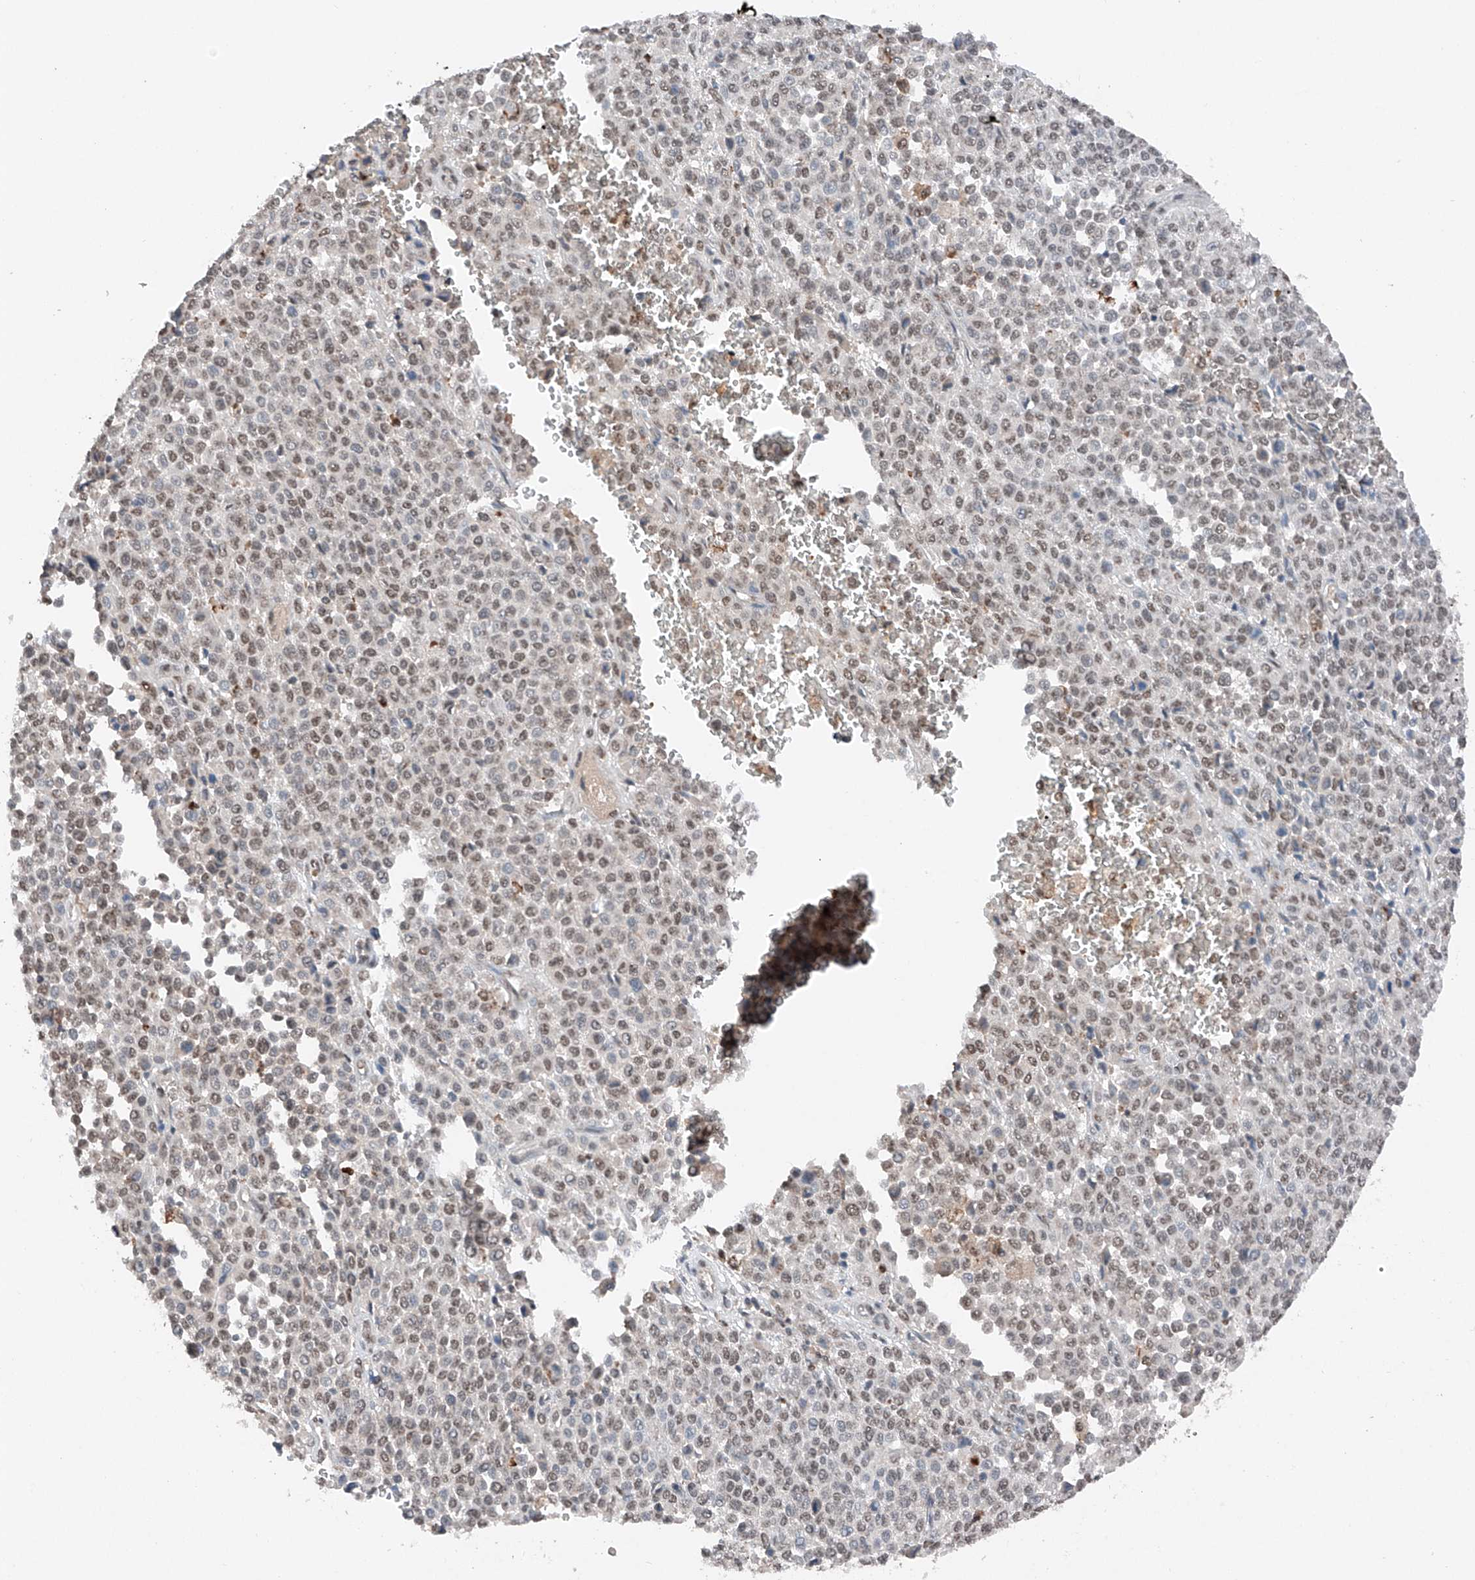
{"staining": {"intensity": "weak", "quantity": ">75%", "location": "nuclear"}, "tissue": "melanoma", "cell_type": "Tumor cells", "image_type": "cancer", "snomed": [{"axis": "morphology", "description": "Malignant melanoma, Metastatic site"}, {"axis": "topography", "description": "Pancreas"}], "caption": "DAB (3,3'-diaminobenzidine) immunohistochemical staining of malignant melanoma (metastatic site) demonstrates weak nuclear protein staining in approximately >75% of tumor cells. Immunohistochemistry (ihc) stains the protein of interest in brown and the nuclei are stained blue.", "gene": "TBX4", "patient": {"sex": "female", "age": 30}}